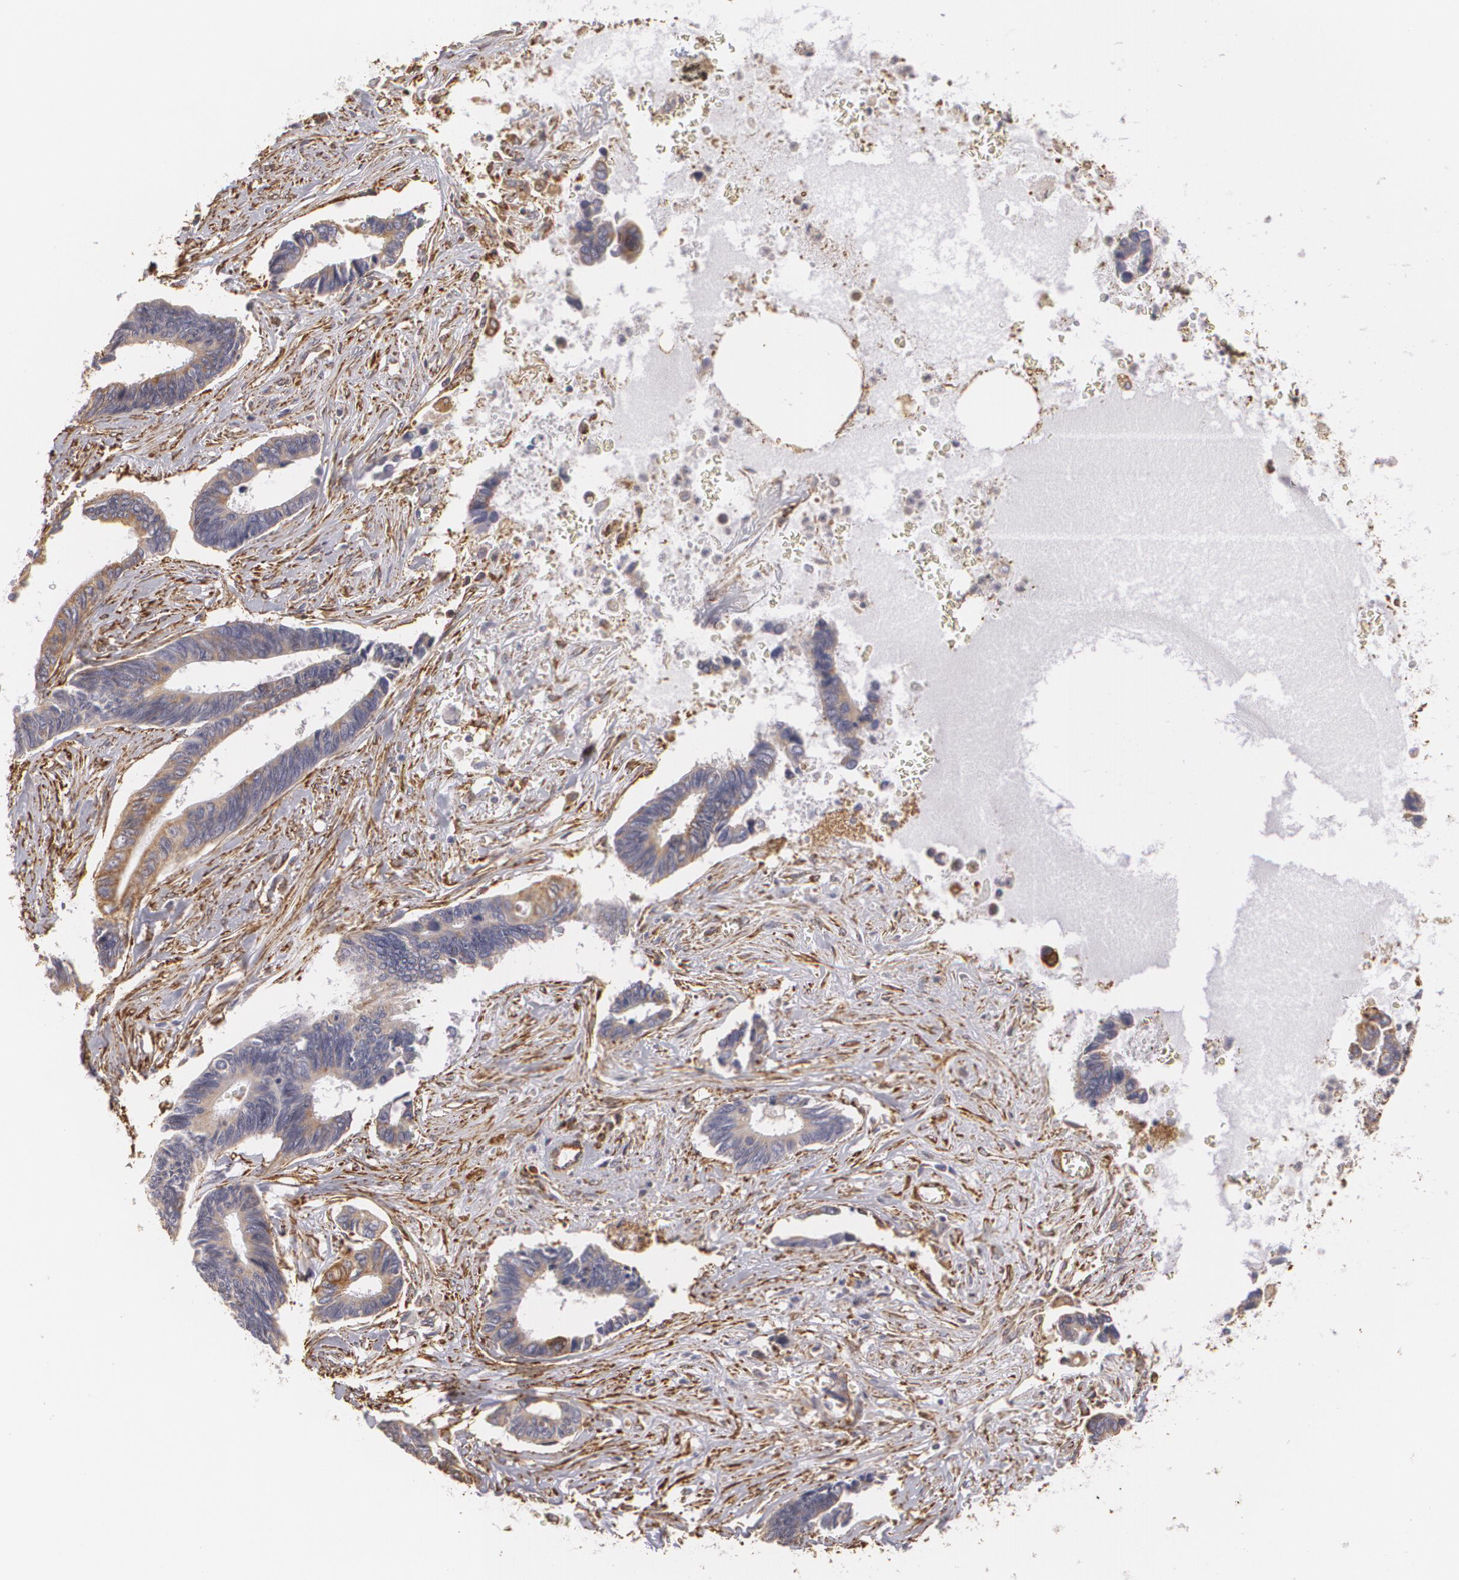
{"staining": {"intensity": "moderate", "quantity": "25%-75%", "location": "cytoplasmic/membranous"}, "tissue": "pancreatic cancer", "cell_type": "Tumor cells", "image_type": "cancer", "snomed": [{"axis": "morphology", "description": "Adenocarcinoma, NOS"}, {"axis": "topography", "description": "Pancreas"}], "caption": "Protein analysis of pancreatic cancer (adenocarcinoma) tissue displays moderate cytoplasmic/membranous positivity in approximately 25%-75% of tumor cells.", "gene": "CYB5R3", "patient": {"sex": "female", "age": 70}}